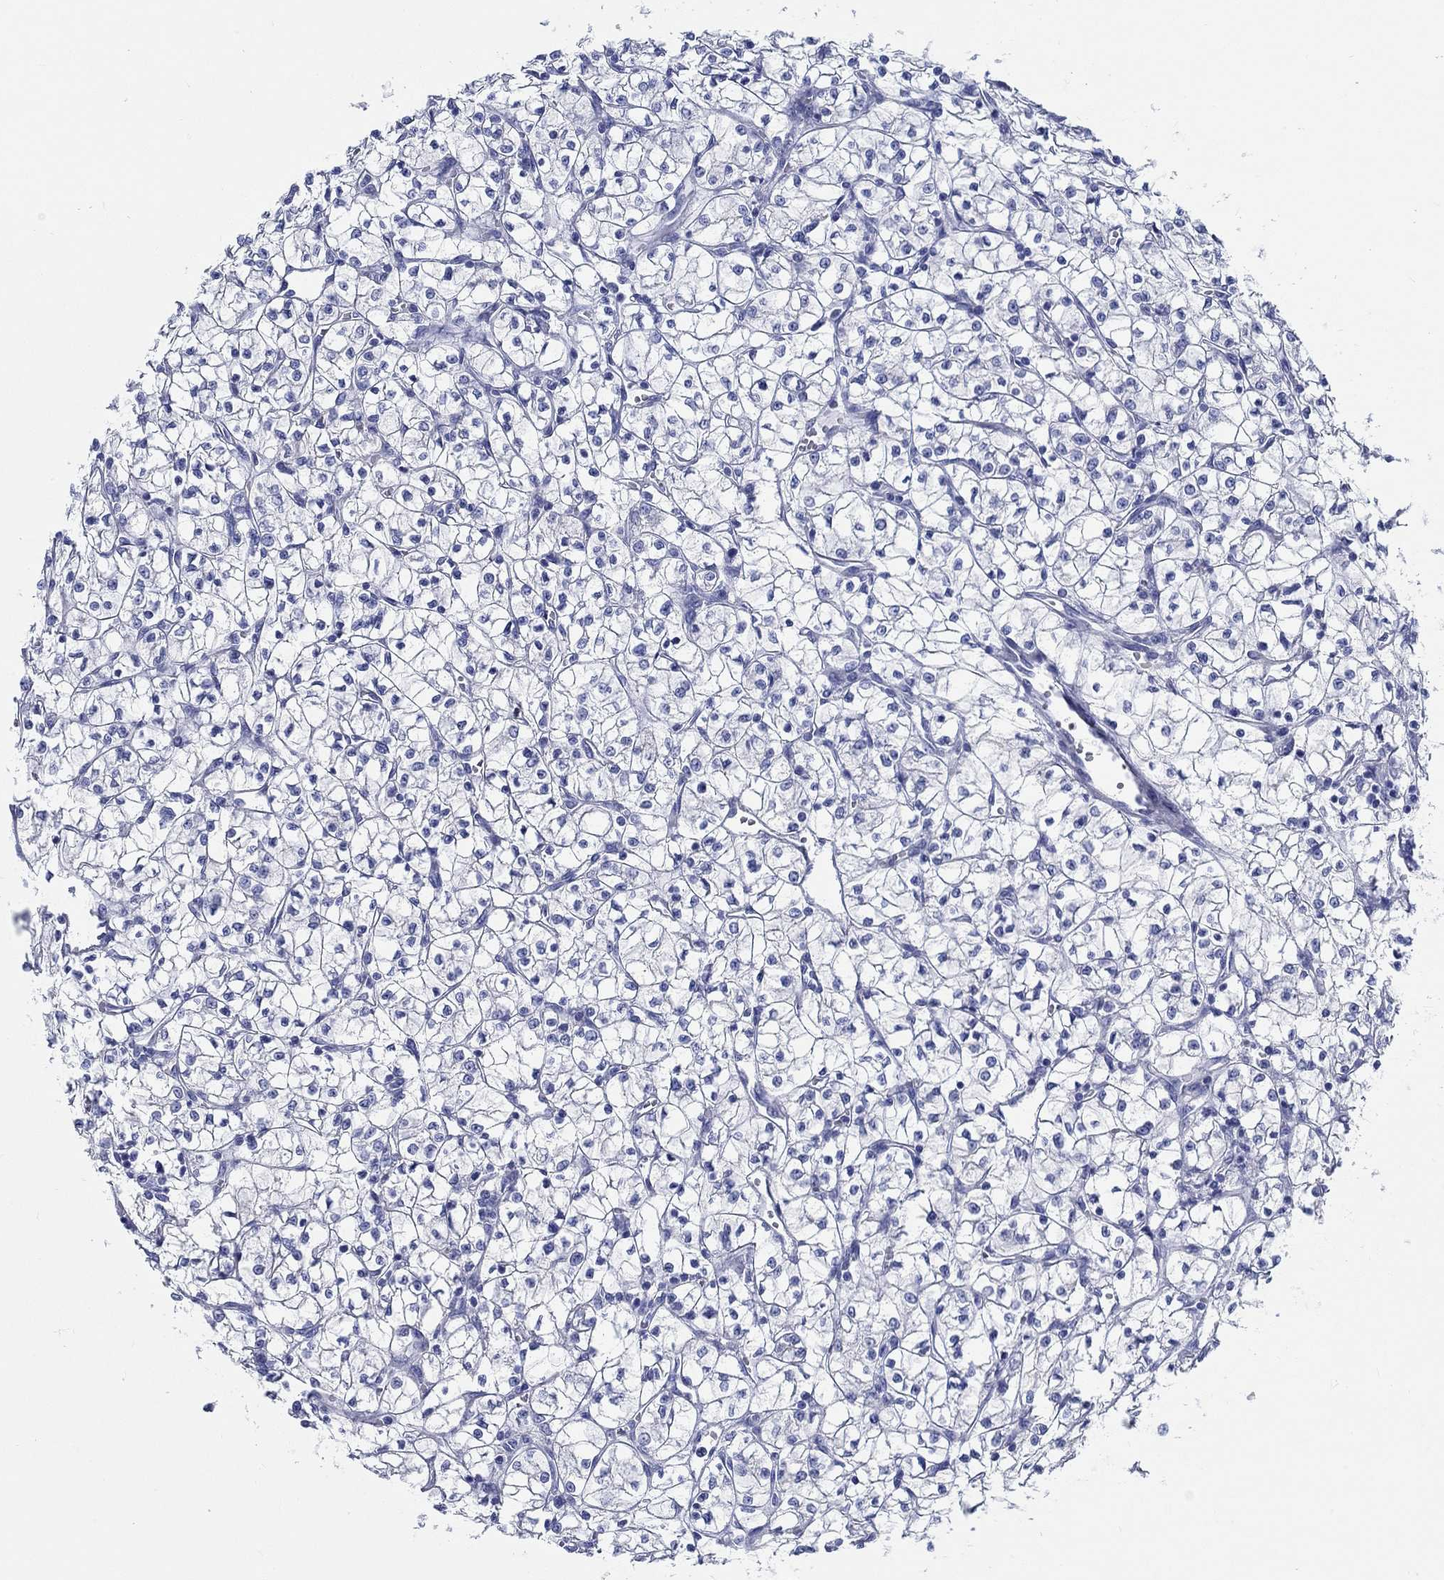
{"staining": {"intensity": "negative", "quantity": "none", "location": "none"}, "tissue": "renal cancer", "cell_type": "Tumor cells", "image_type": "cancer", "snomed": [{"axis": "morphology", "description": "Adenocarcinoma, NOS"}, {"axis": "topography", "description": "Kidney"}], "caption": "Protein analysis of renal cancer displays no significant positivity in tumor cells.", "gene": "RD3L", "patient": {"sex": "female", "age": 64}}